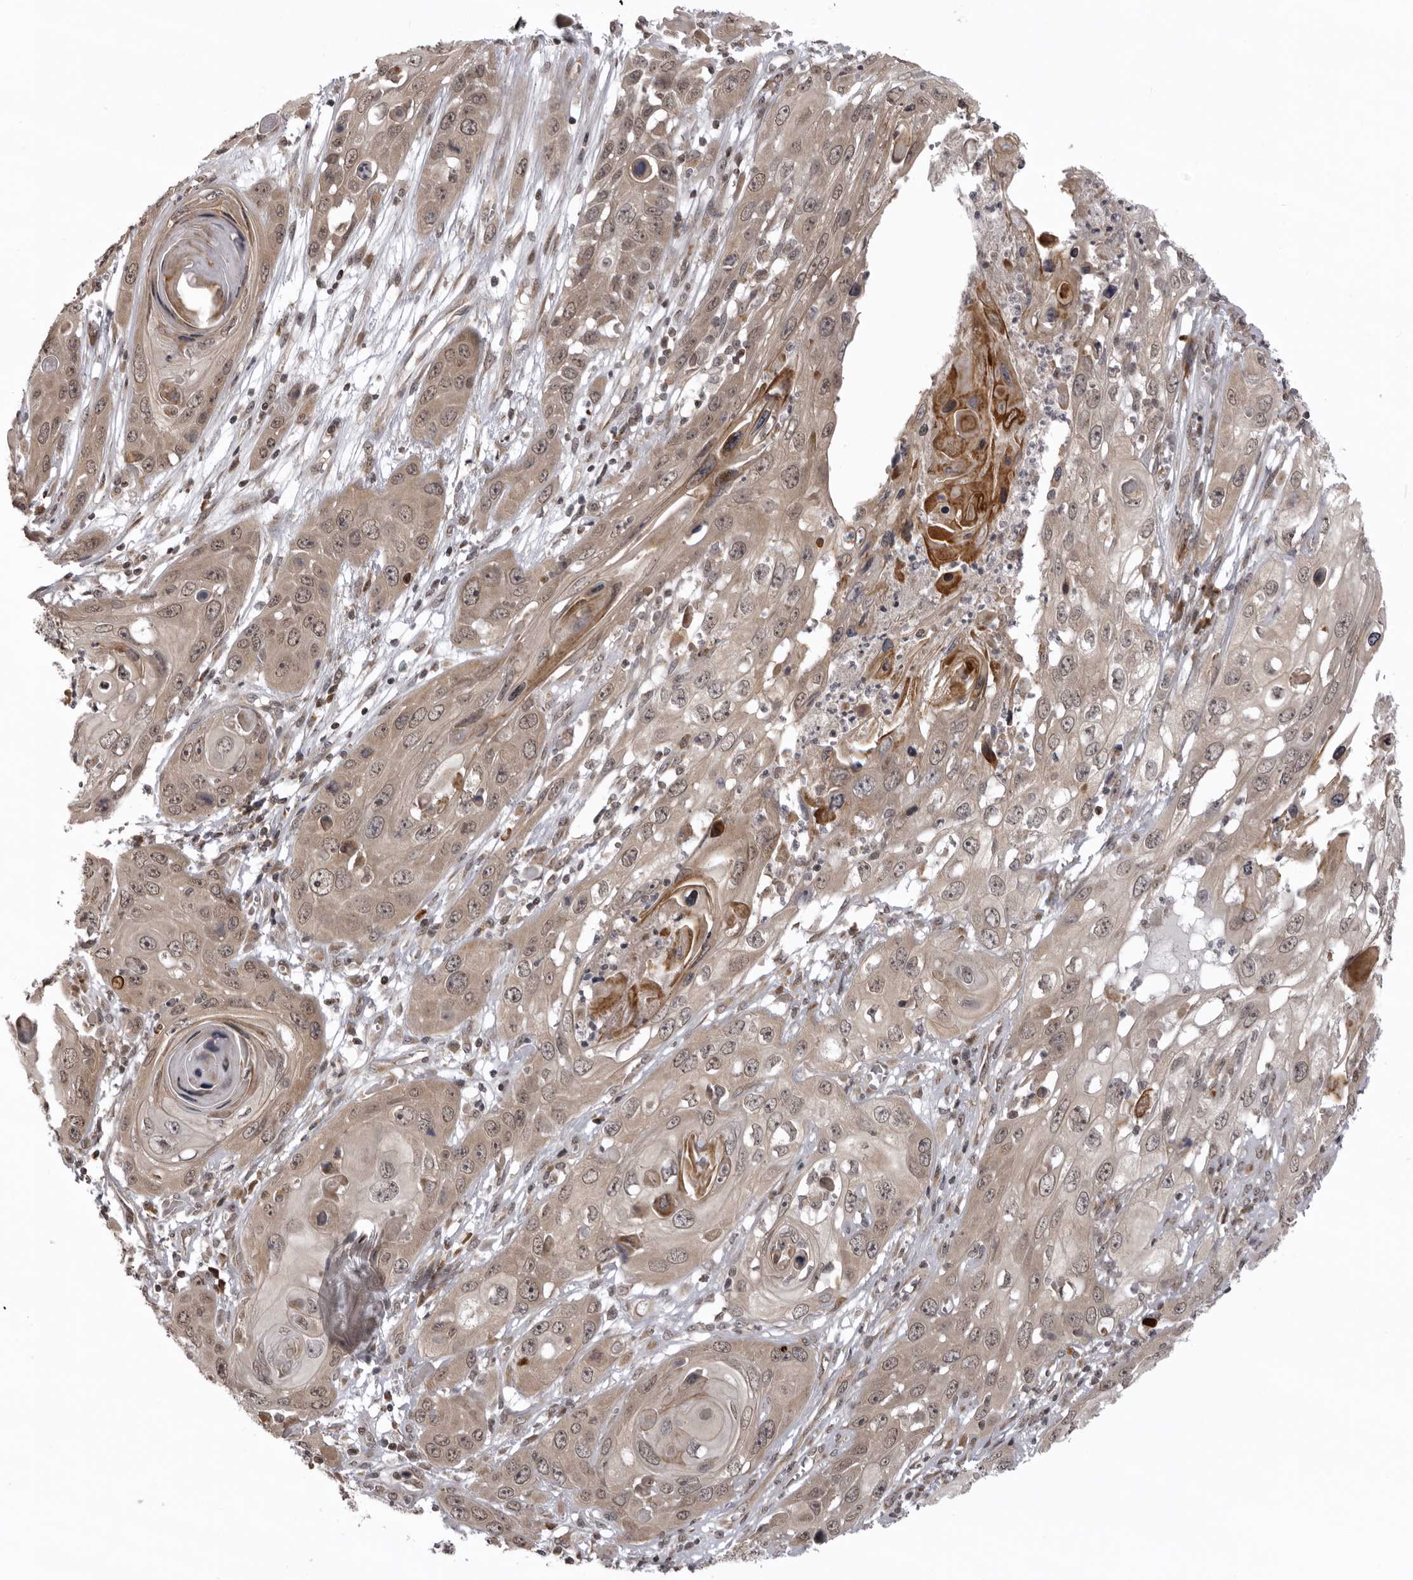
{"staining": {"intensity": "weak", "quantity": ">75%", "location": "cytoplasmic/membranous,nuclear"}, "tissue": "skin cancer", "cell_type": "Tumor cells", "image_type": "cancer", "snomed": [{"axis": "morphology", "description": "Squamous cell carcinoma, NOS"}, {"axis": "topography", "description": "Skin"}], "caption": "Immunohistochemical staining of human skin squamous cell carcinoma demonstrates low levels of weak cytoplasmic/membranous and nuclear staining in about >75% of tumor cells. (DAB (3,3'-diaminobenzidine) IHC, brown staining for protein, blue staining for nuclei).", "gene": "C1orf109", "patient": {"sex": "male", "age": 55}}